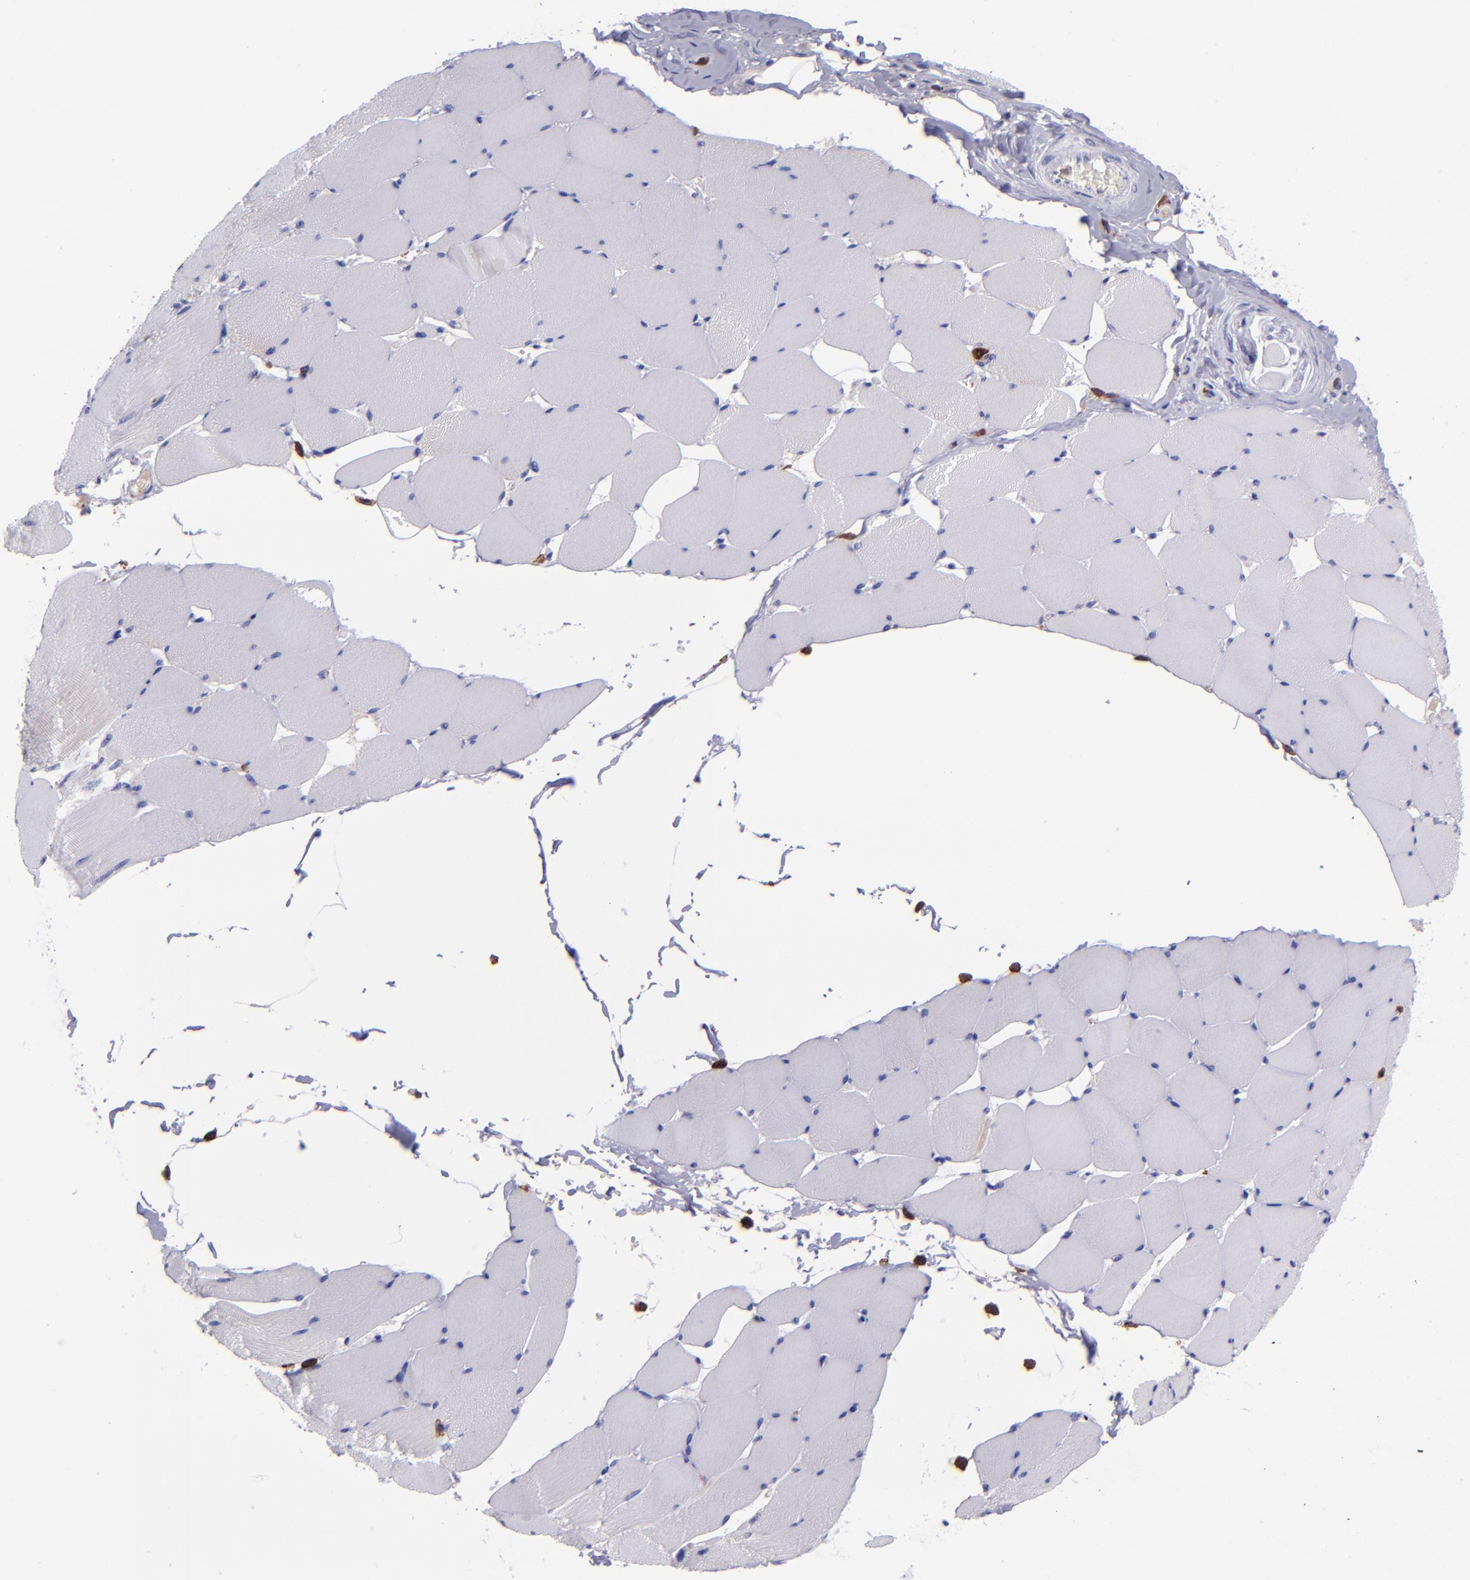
{"staining": {"intensity": "negative", "quantity": "none", "location": "none"}, "tissue": "skeletal muscle", "cell_type": "Myocytes", "image_type": "normal", "snomed": [{"axis": "morphology", "description": "Normal tissue, NOS"}, {"axis": "topography", "description": "Skeletal muscle"}], "caption": "This histopathology image is of normal skeletal muscle stained with immunohistochemistry to label a protein in brown with the nuclei are counter-stained blue. There is no staining in myocytes. (Immunohistochemistry (ihc), brightfield microscopy, high magnification).", "gene": "ICAM3", "patient": {"sex": "male", "age": 62}}